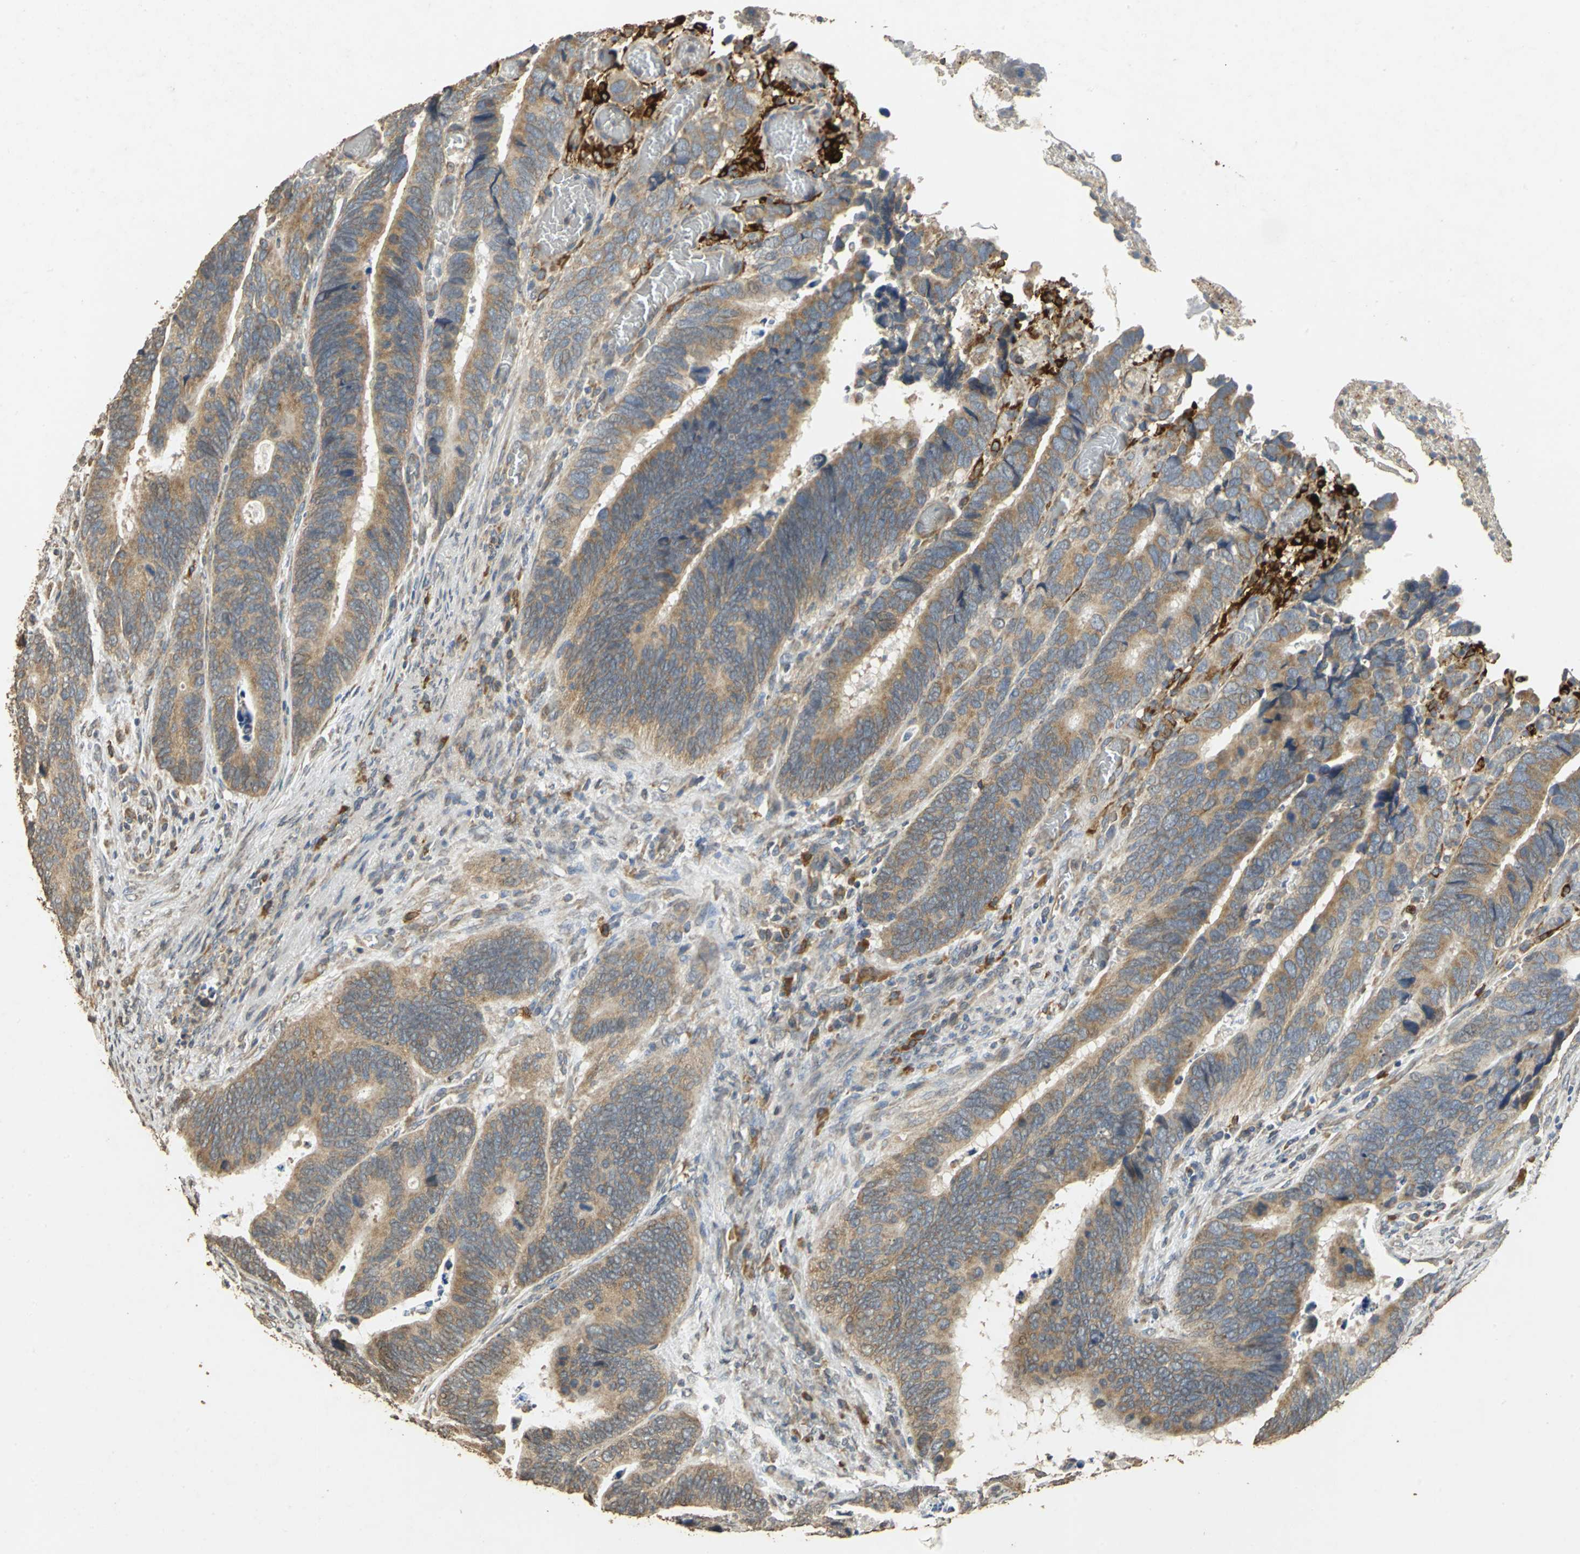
{"staining": {"intensity": "moderate", "quantity": ">75%", "location": "cytoplasmic/membranous"}, "tissue": "colorectal cancer", "cell_type": "Tumor cells", "image_type": "cancer", "snomed": [{"axis": "morphology", "description": "Adenocarcinoma, NOS"}, {"axis": "topography", "description": "Colon"}], "caption": "Human colorectal cancer stained with a brown dye displays moderate cytoplasmic/membranous positive staining in approximately >75% of tumor cells.", "gene": "ACSL4", "patient": {"sex": "male", "age": 72}}